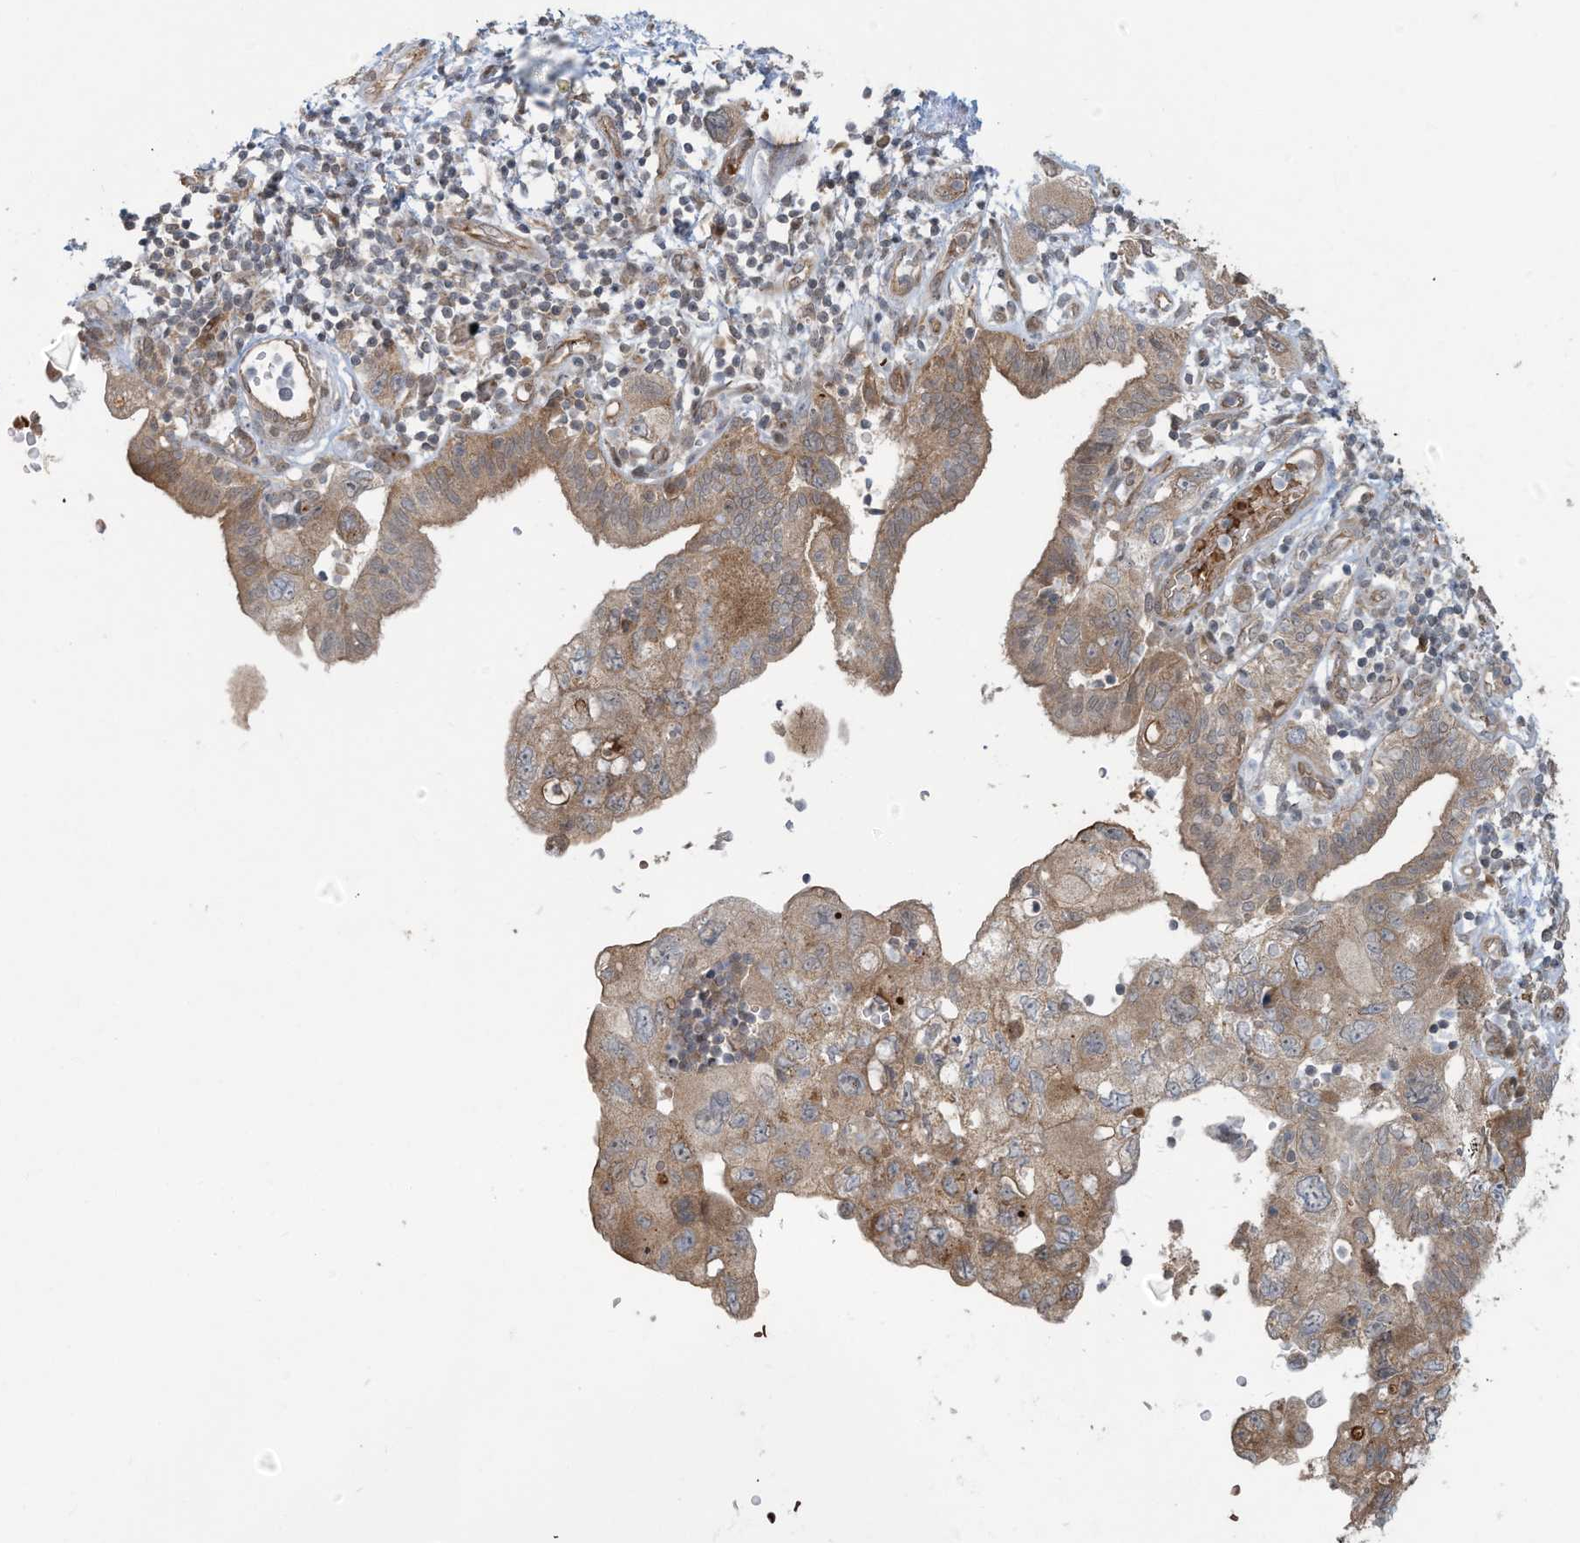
{"staining": {"intensity": "moderate", "quantity": ">75%", "location": "cytoplasmic/membranous"}, "tissue": "pancreatic cancer", "cell_type": "Tumor cells", "image_type": "cancer", "snomed": [{"axis": "morphology", "description": "Adenocarcinoma, NOS"}, {"axis": "topography", "description": "Pancreas"}], "caption": "Immunohistochemistry (IHC) of human pancreatic cancer (adenocarcinoma) reveals medium levels of moderate cytoplasmic/membranous positivity in approximately >75% of tumor cells.", "gene": "ERI2", "patient": {"sex": "female", "age": 73}}